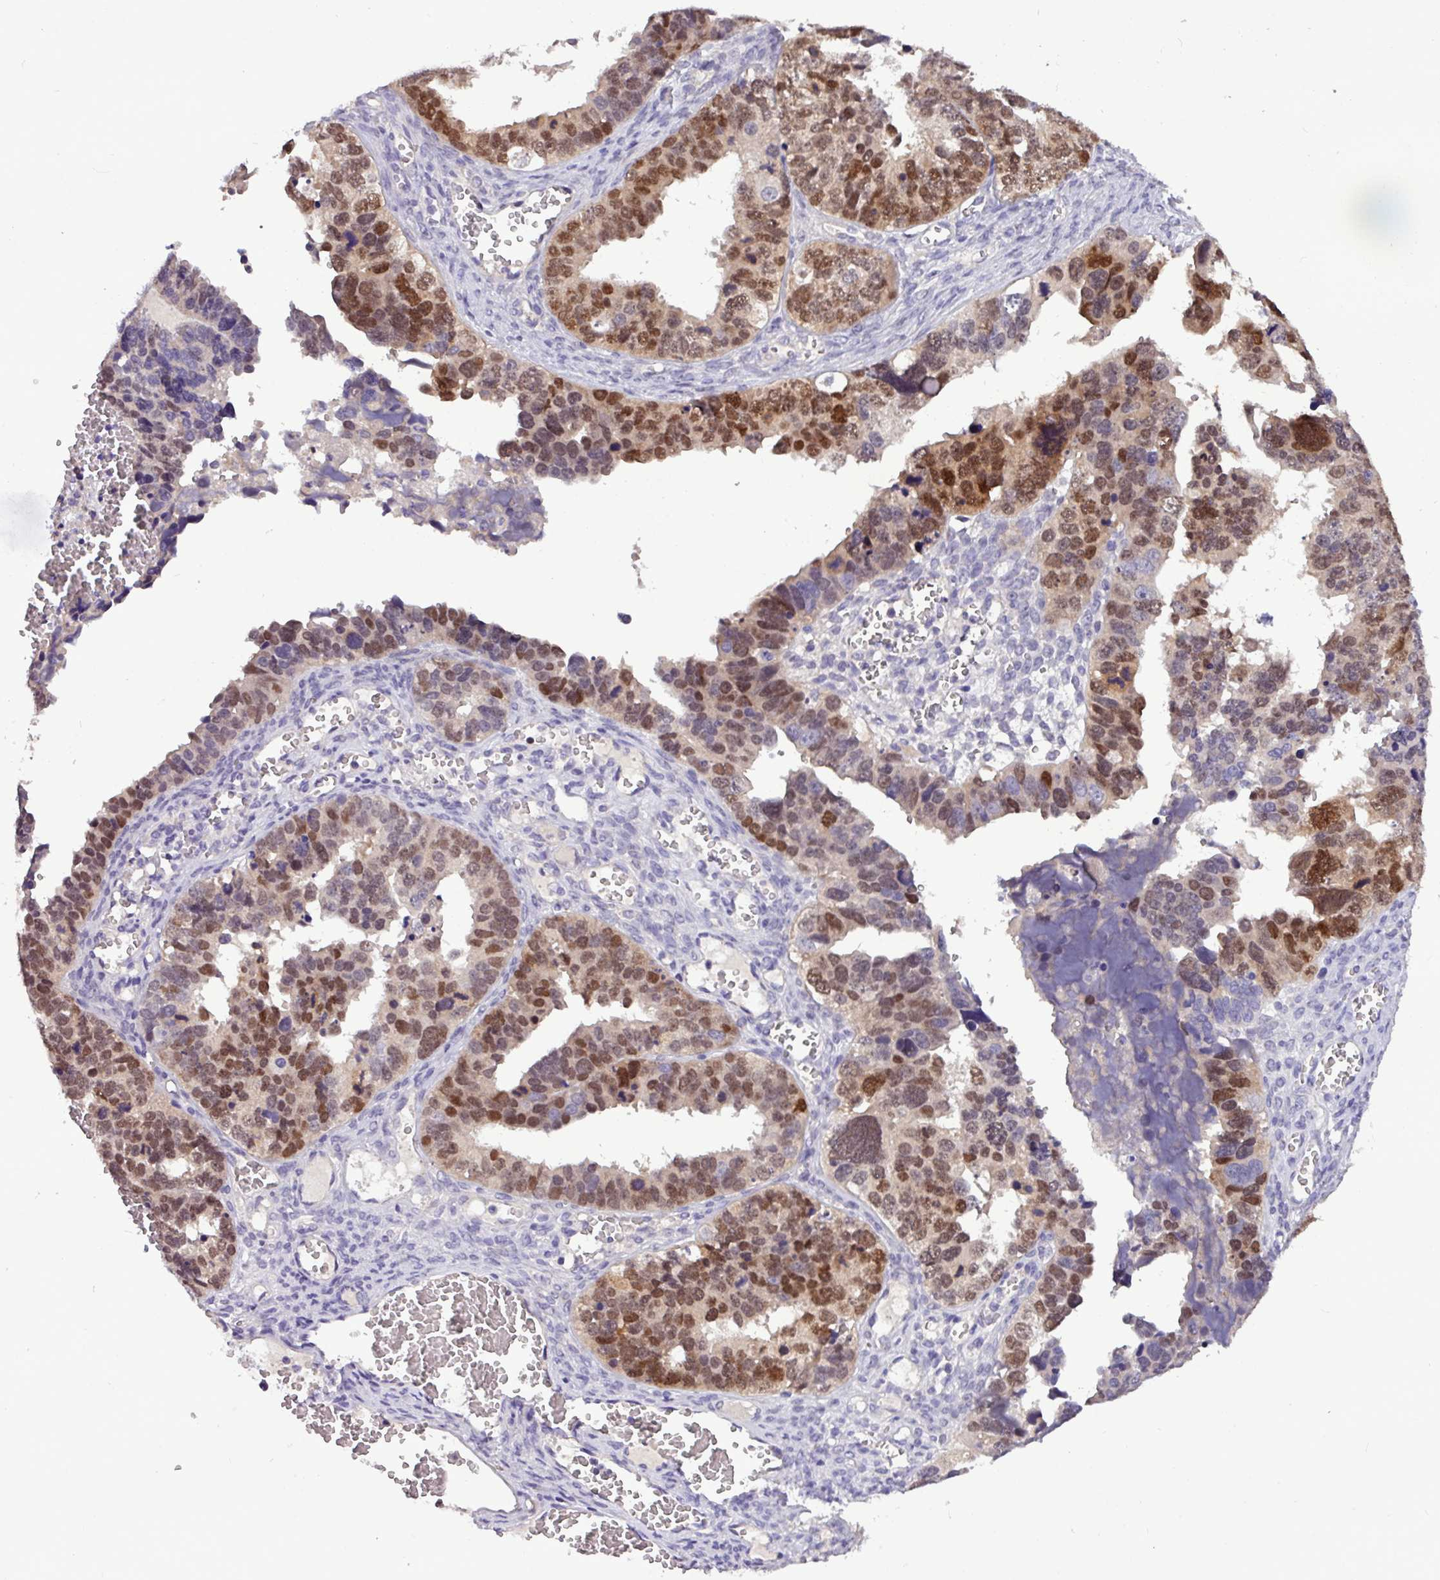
{"staining": {"intensity": "moderate", "quantity": "25%-75%", "location": "nuclear"}, "tissue": "ovarian cancer", "cell_type": "Tumor cells", "image_type": "cancer", "snomed": [{"axis": "morphology", "description": "Cystadenocarcinoma, serous, NOS"}, {"axis": "topography", "description": "Ovary"}], "caption": "Ovarian serous cystadenocarcinoma stained with a brown dye shows moderate nuclear positive positivity in about 25%-75% of tumor cells.", "gene": "PAX8", "patient": {"sex": "female", "age": 76}}